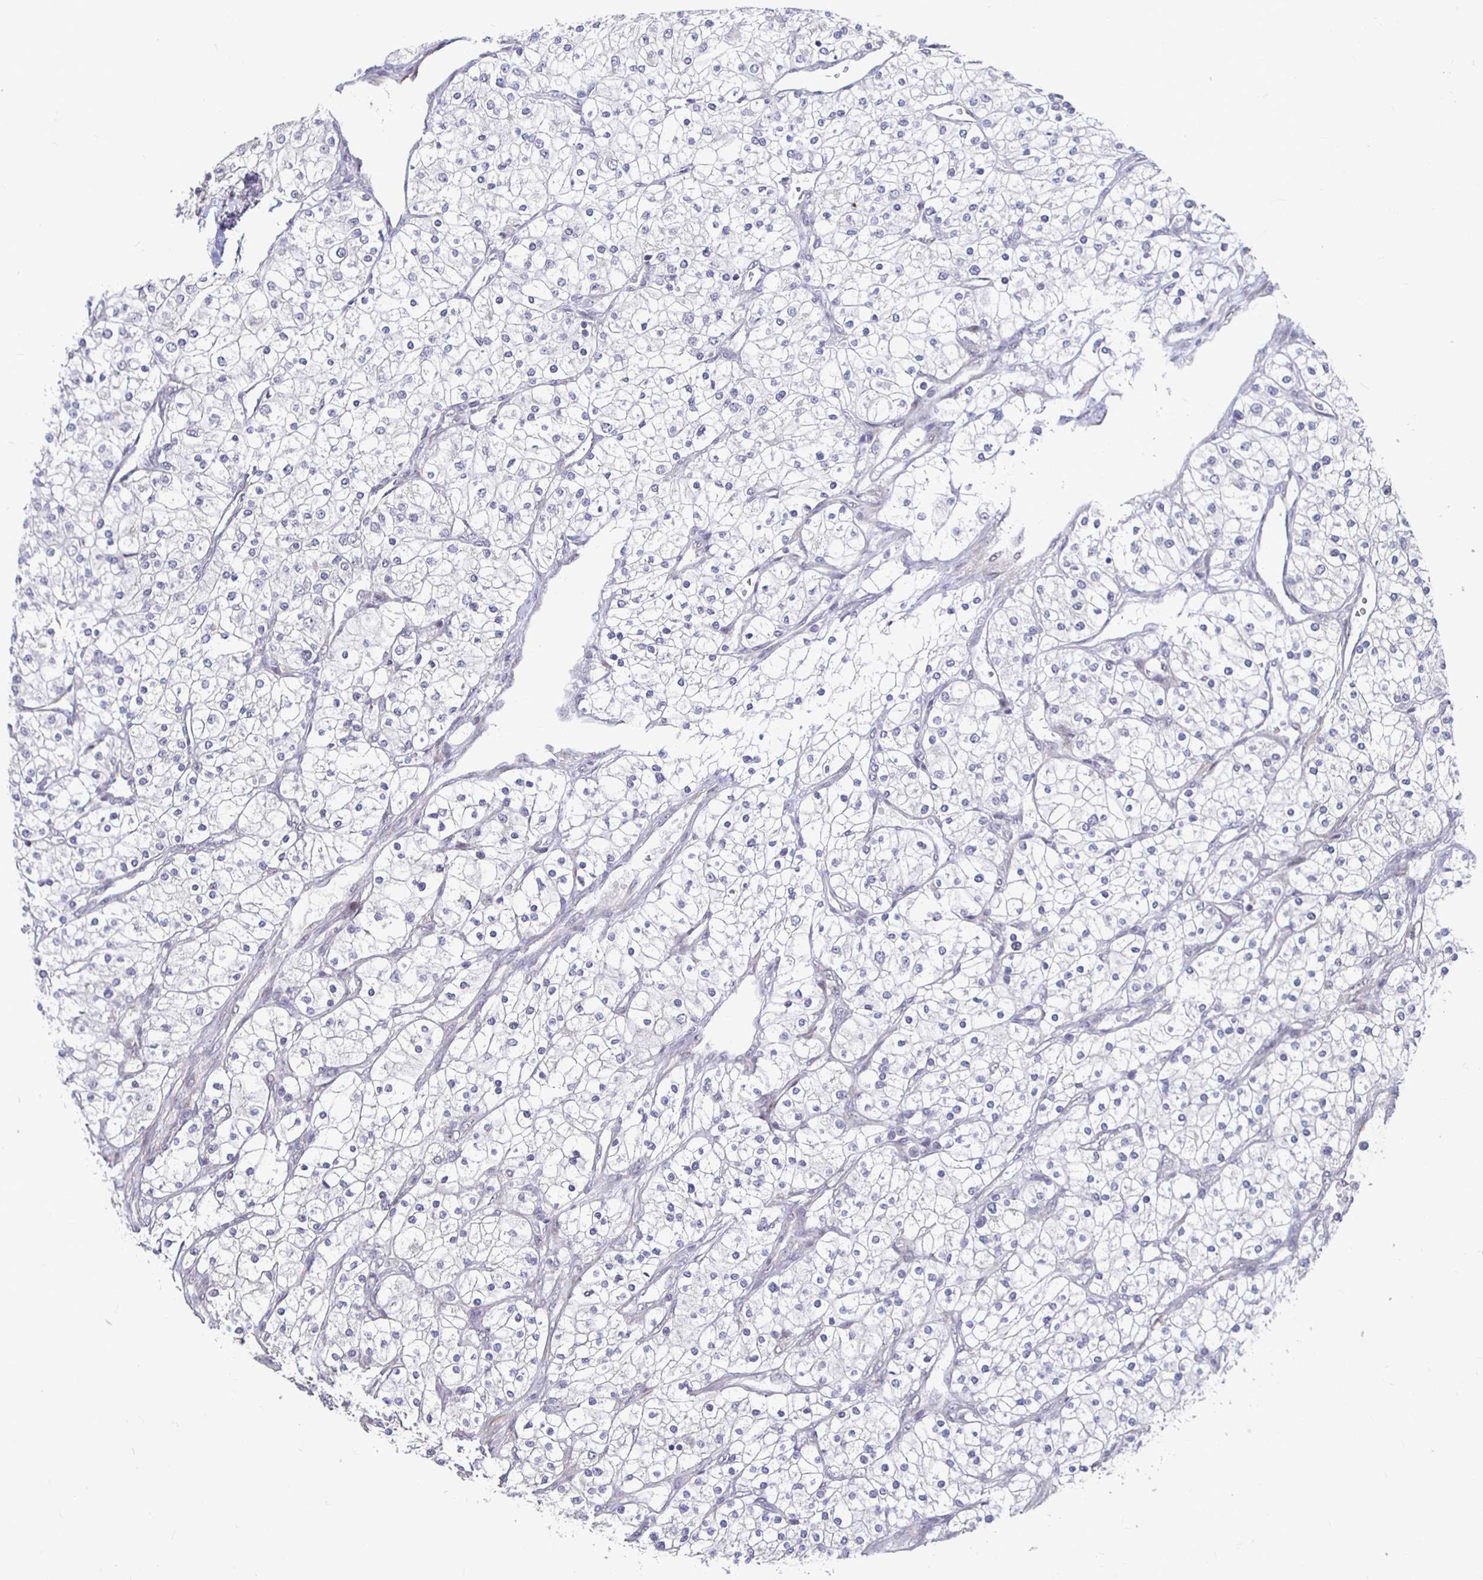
{"staining": {"intensity": "negative", "quantity": "none", "location": "none"}, "tissue": "renal cancer", "cell_type": "Tumor cells", "image_type": "cancer", "snomed": [{"axis": "morphology", "description": "Adenocarcinoma, NOS"}, {"axis": "topography", "description": "Kidney"}], "caption": "Tumor cells show no significant protein positivity in adenocarcinoma (renal). (DAB (3,3'-diaminobenzidine) immunohistochemistry visualized using brightfield microscopy, high magnification).", "gene": "CAPN11", "patient": {"sex": "male", "age": 80}}